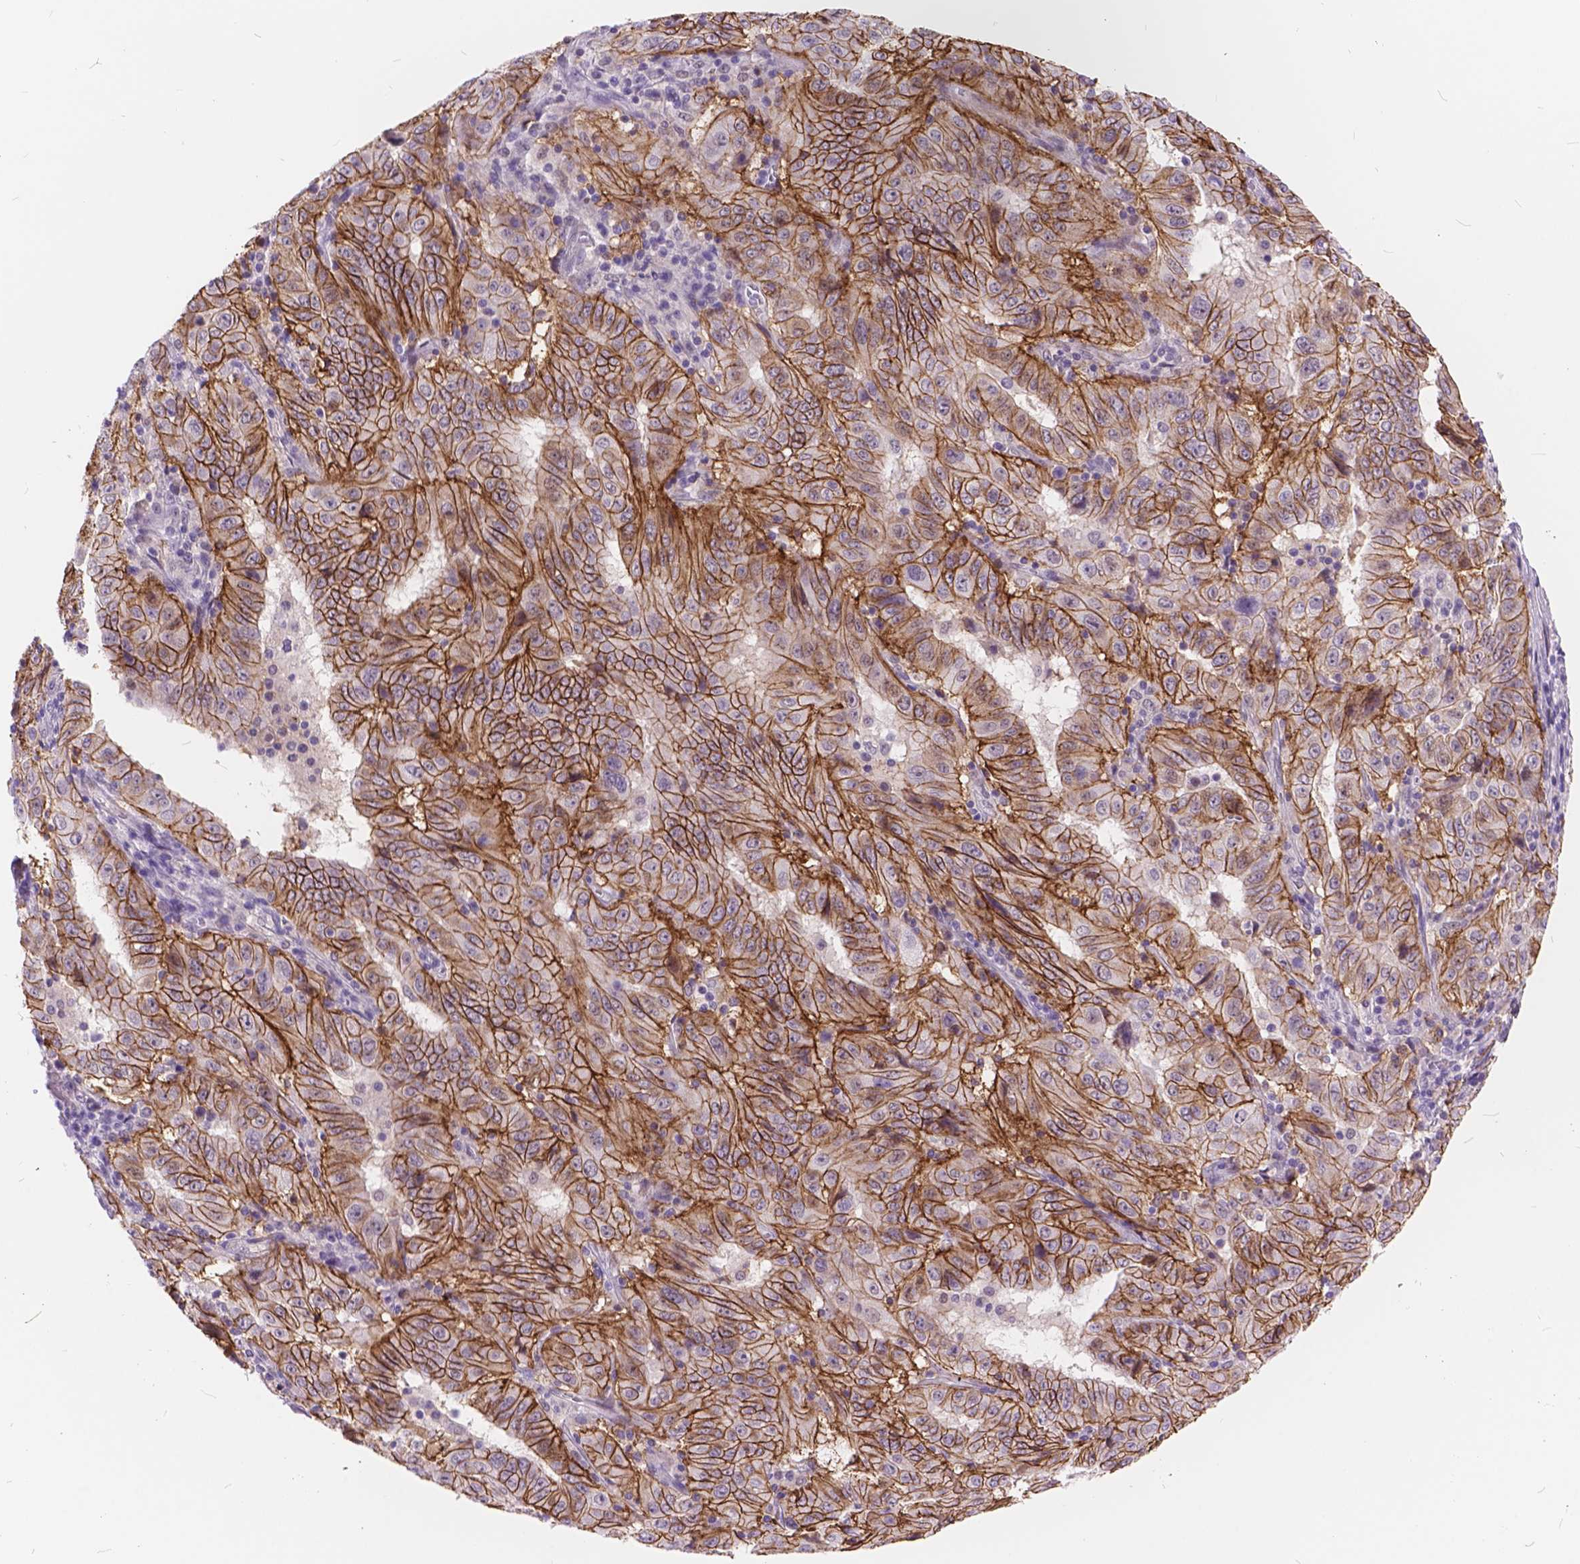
{"staining": {"intensity": "strong", "quantity": ">75%", "location": "cytoplasmic/membranous"}, "tissue": "pancreatic cancer", "cell_type": "Tumor cells", "image_type": "cancer", "snomed": [{"axis": "morphology", "description": "Adenocarcinoma, NOS"}, {"axis": "topography", "description": "Pancreas"}], "caption": "The histopathology image reveals staining of pancreatic cancer (adenocarcinoma), revealing strong cytoplasmic/membranous protein staining (brown color) within tumor cells.", "gene": "MAN2C1", "patient": {"sex": "male", "age": 63}}